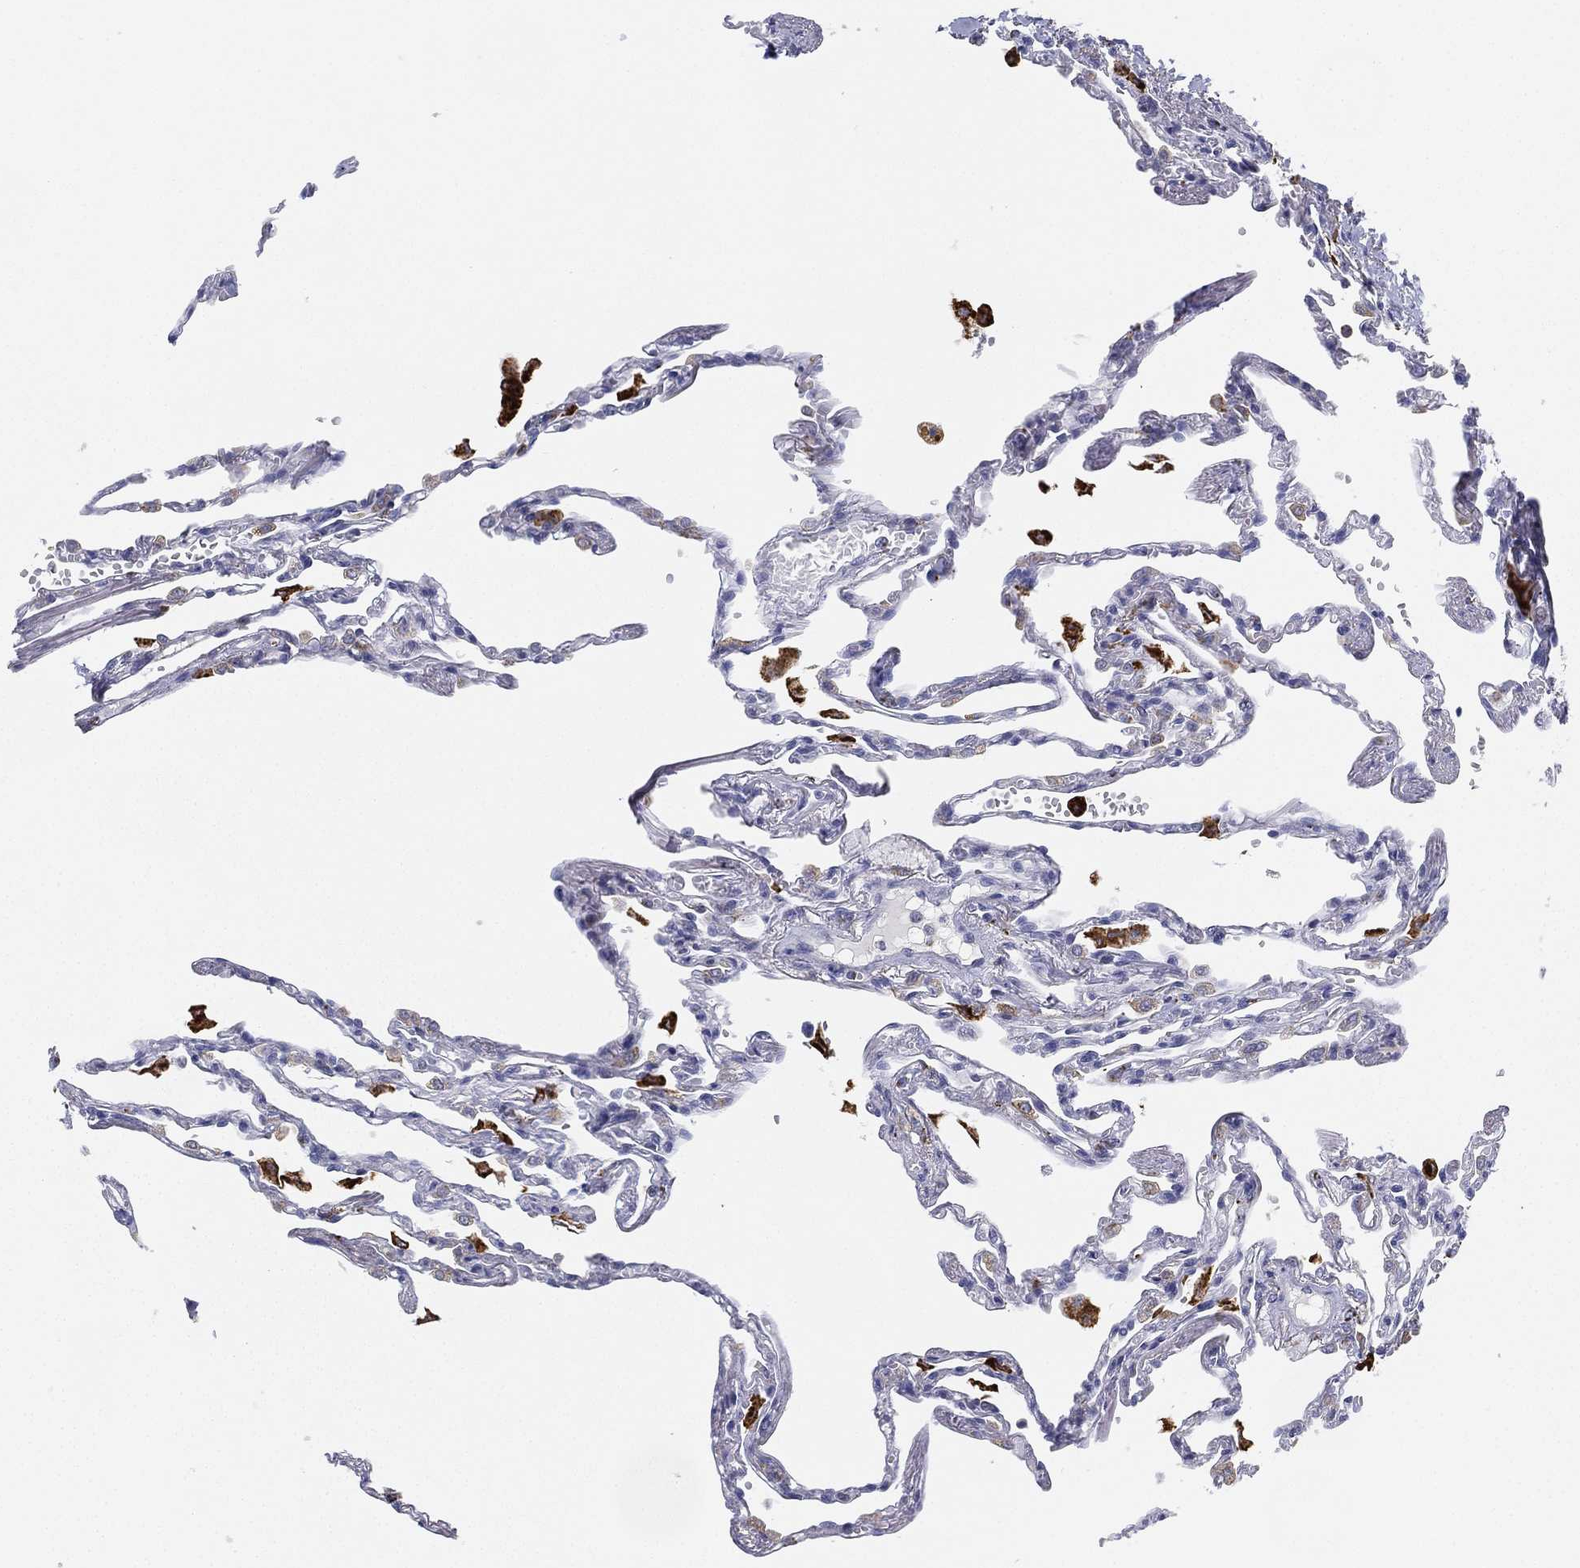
{"staining": {"intensity": "negative", "quantity": "none", "location": "none"}, "tissue": "lung", "cell_type": "Alveolar cells", "image_type": "normal", "snomed": [{"axis": "morphology", "description": "Normal tissue, NOS"}, {"axis": "topography", "description": "Lung"}], "caption": "Normal lung was stained to show a protein in brown. There is no significant expression in alveolar cells.", "gene": "NPC2", "patient": {"sex": "male", "age": 78}}